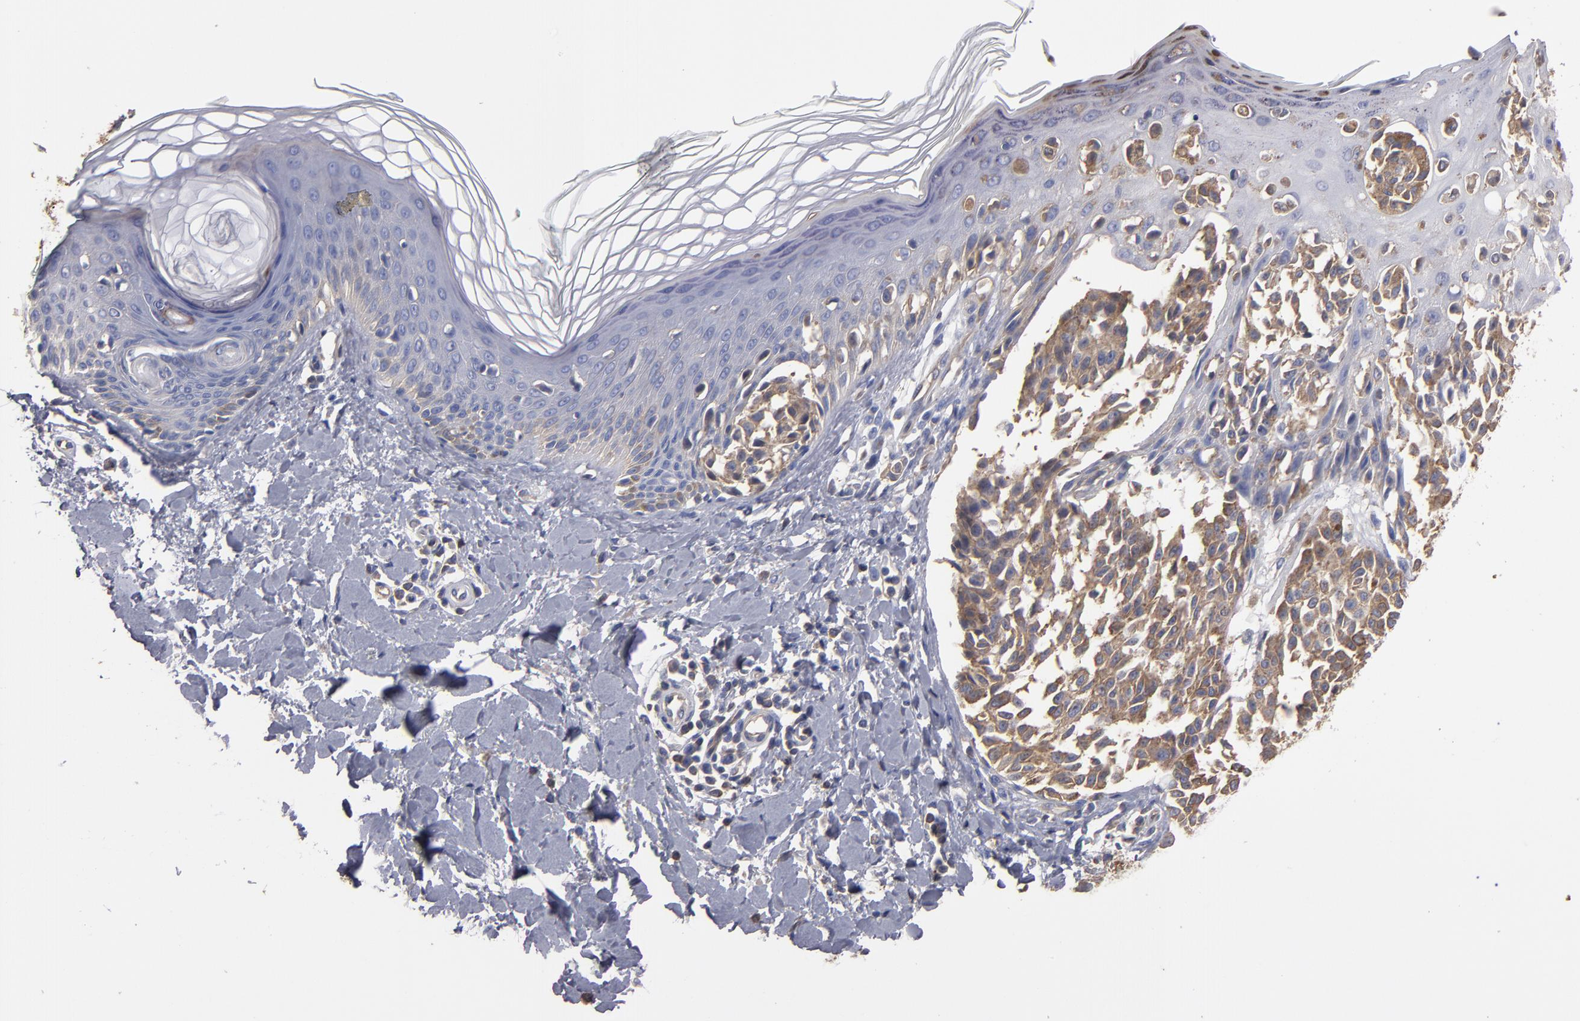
{"staining": {"intensity": "moderate", "quantity": ">75%", "location": "cytoplasmic/membranous"}, "tissue": "melanoma", "cell_type": "Tumor cells", "image_type": "cancer", "snomed": [{"axis": "morphology", "description": "Malignant melanoma, NOS"}, {"axis": "topography", "description": "Skin"}], "caption": "Human malignant melanoma stained with a brown dye shows moderate cytoplasmic/membranous positive expression in about >75% of tumor cells.", "gene": "ESYT2", "patient": {"sex": "female", "age": 38}}